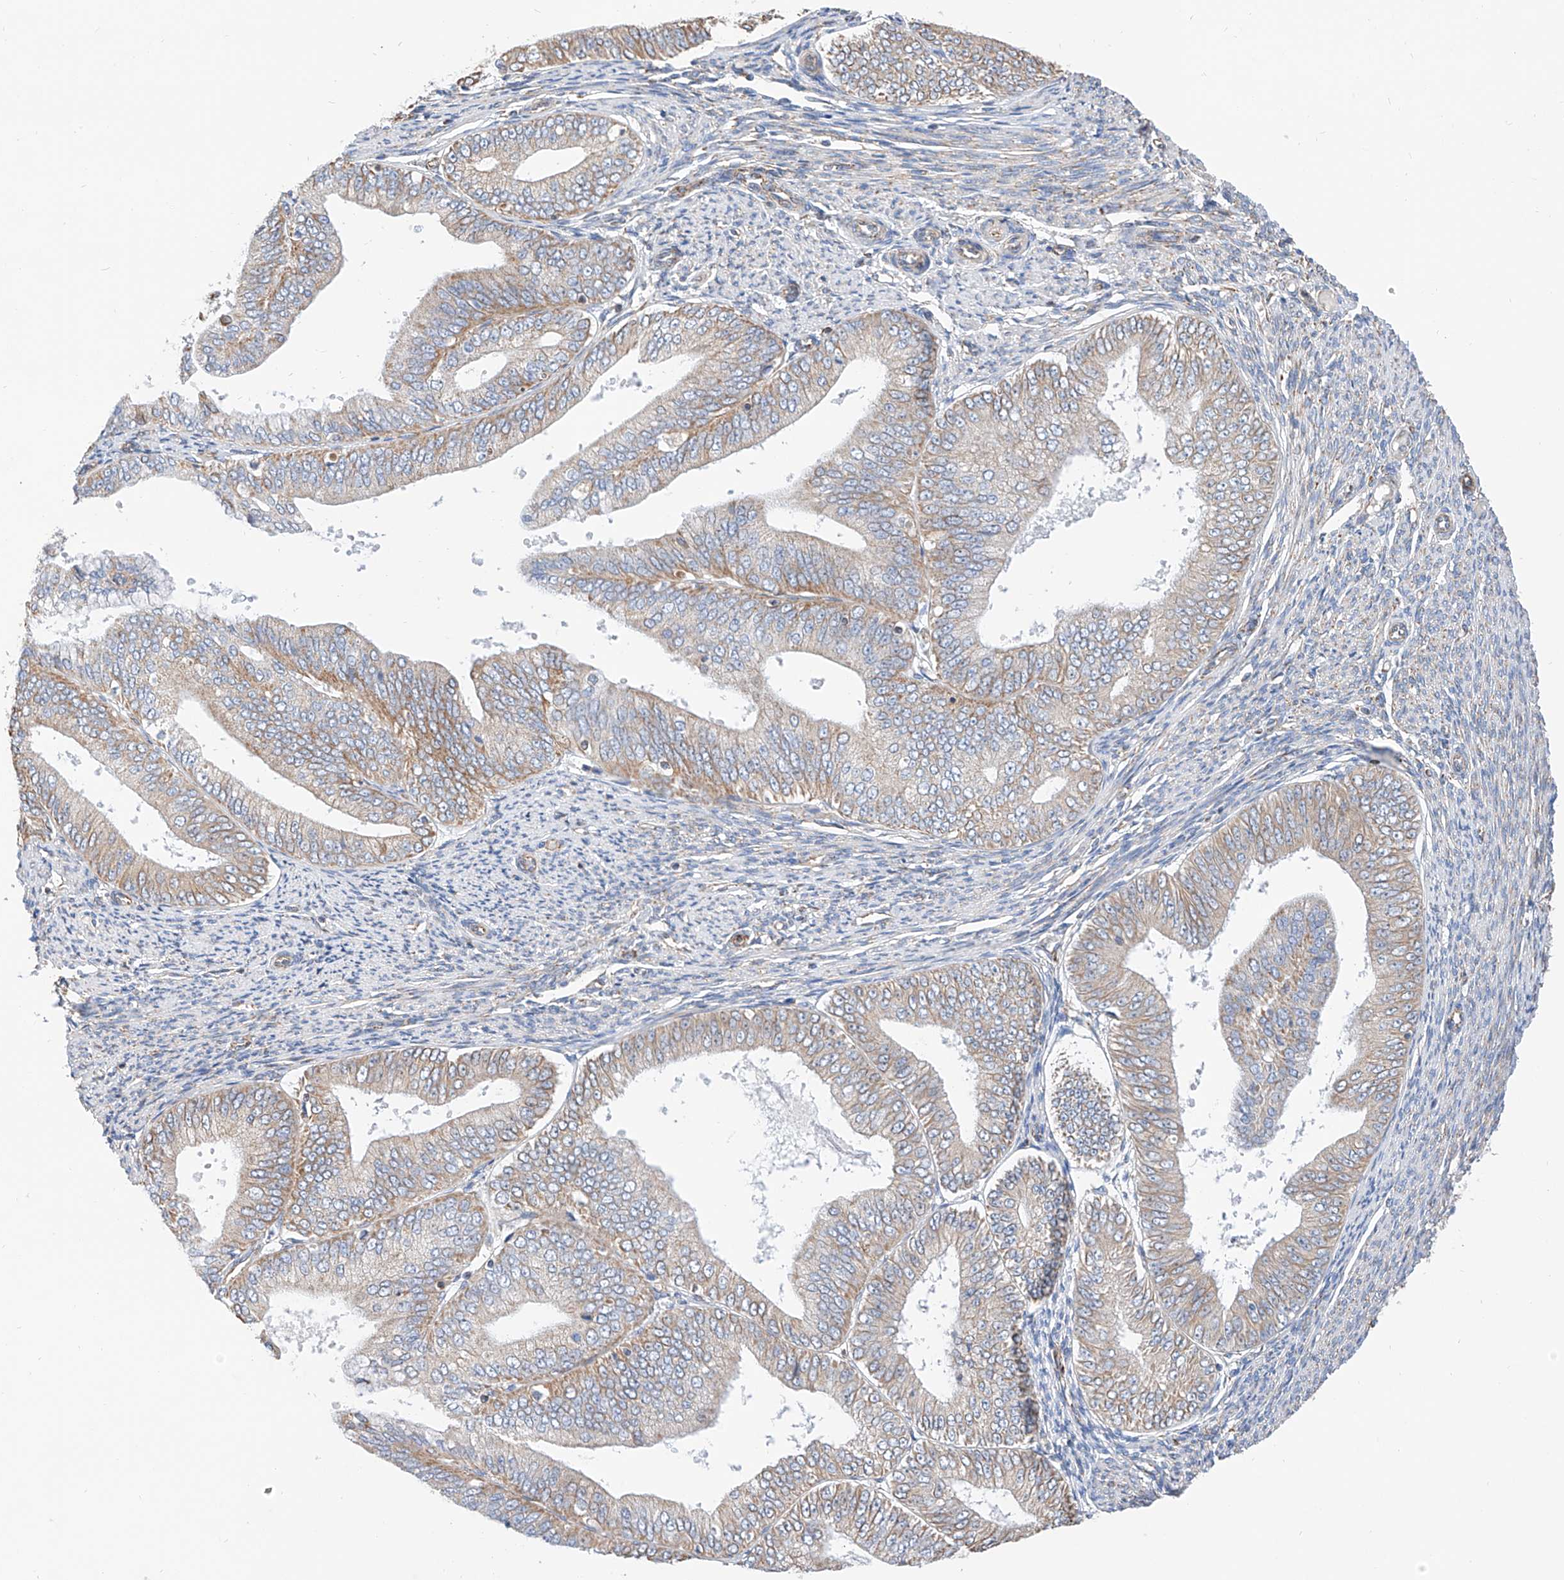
{"staining": {"intensity": "weak", "quantity": "25%-75%", "location": "cytoplasmic/membranous"}, "tissue": "endometrial cancer", "cell_type": "Tumor cells", "image_type": "cancer", "snomed": [{"axis": "morphology", "description": "Adenocarcinoma, NOS"}, {"axis": "topography", "description": "Endometrium"}], "caption": "Immunohistochemical staining of endometrial adenocarcinoma displays low levels of weak cytoplasmic/membranous protein staining in about 25%-75% of tumor cells. The staining was performed using DAB to visualize the protein expression in brown, while the nuclei were stained in blue with hematoxylin (Magnification: 20x).", "gene": "NDUFV3", "patient": {"sex": "female", "age": 63}}